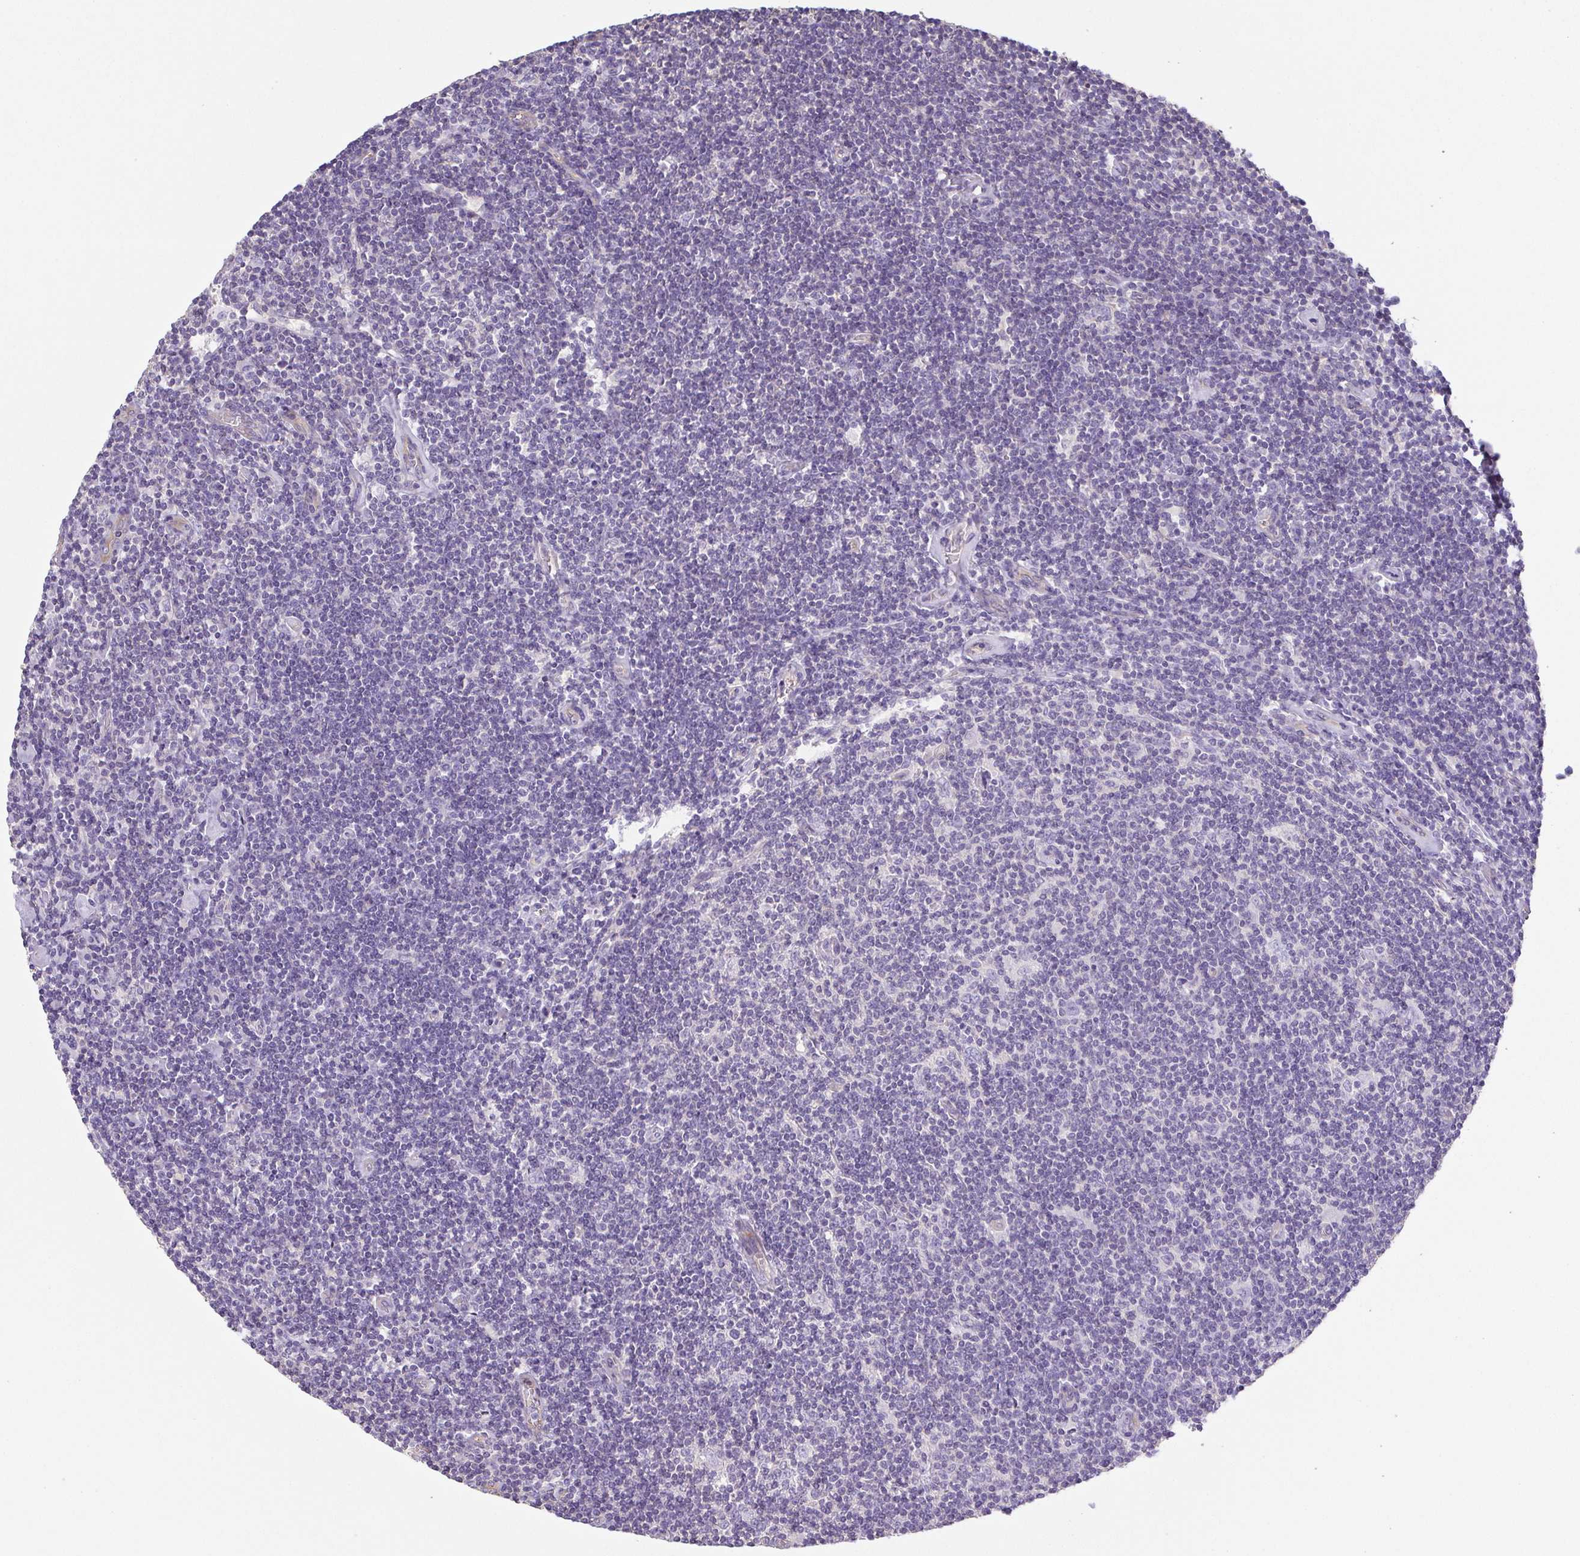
{"staining": {"intensity": "negative", "quantity": "none", "location": "none"}, "tissue": "lymphoma", "cell_type": "Tumor cells", "image_type": "cancer", "snomed": [{"axis": "morphology", "description": "Hodgkin's disease, NOS"}, {"axis": "topography", "description": "Lymph node"}], "caption": "Immunohistochemical staining of lymphoma reveals no significant expression in tumor cells.", "gene": "MYL6", "patient": {"sex": "male", "age": 40}}